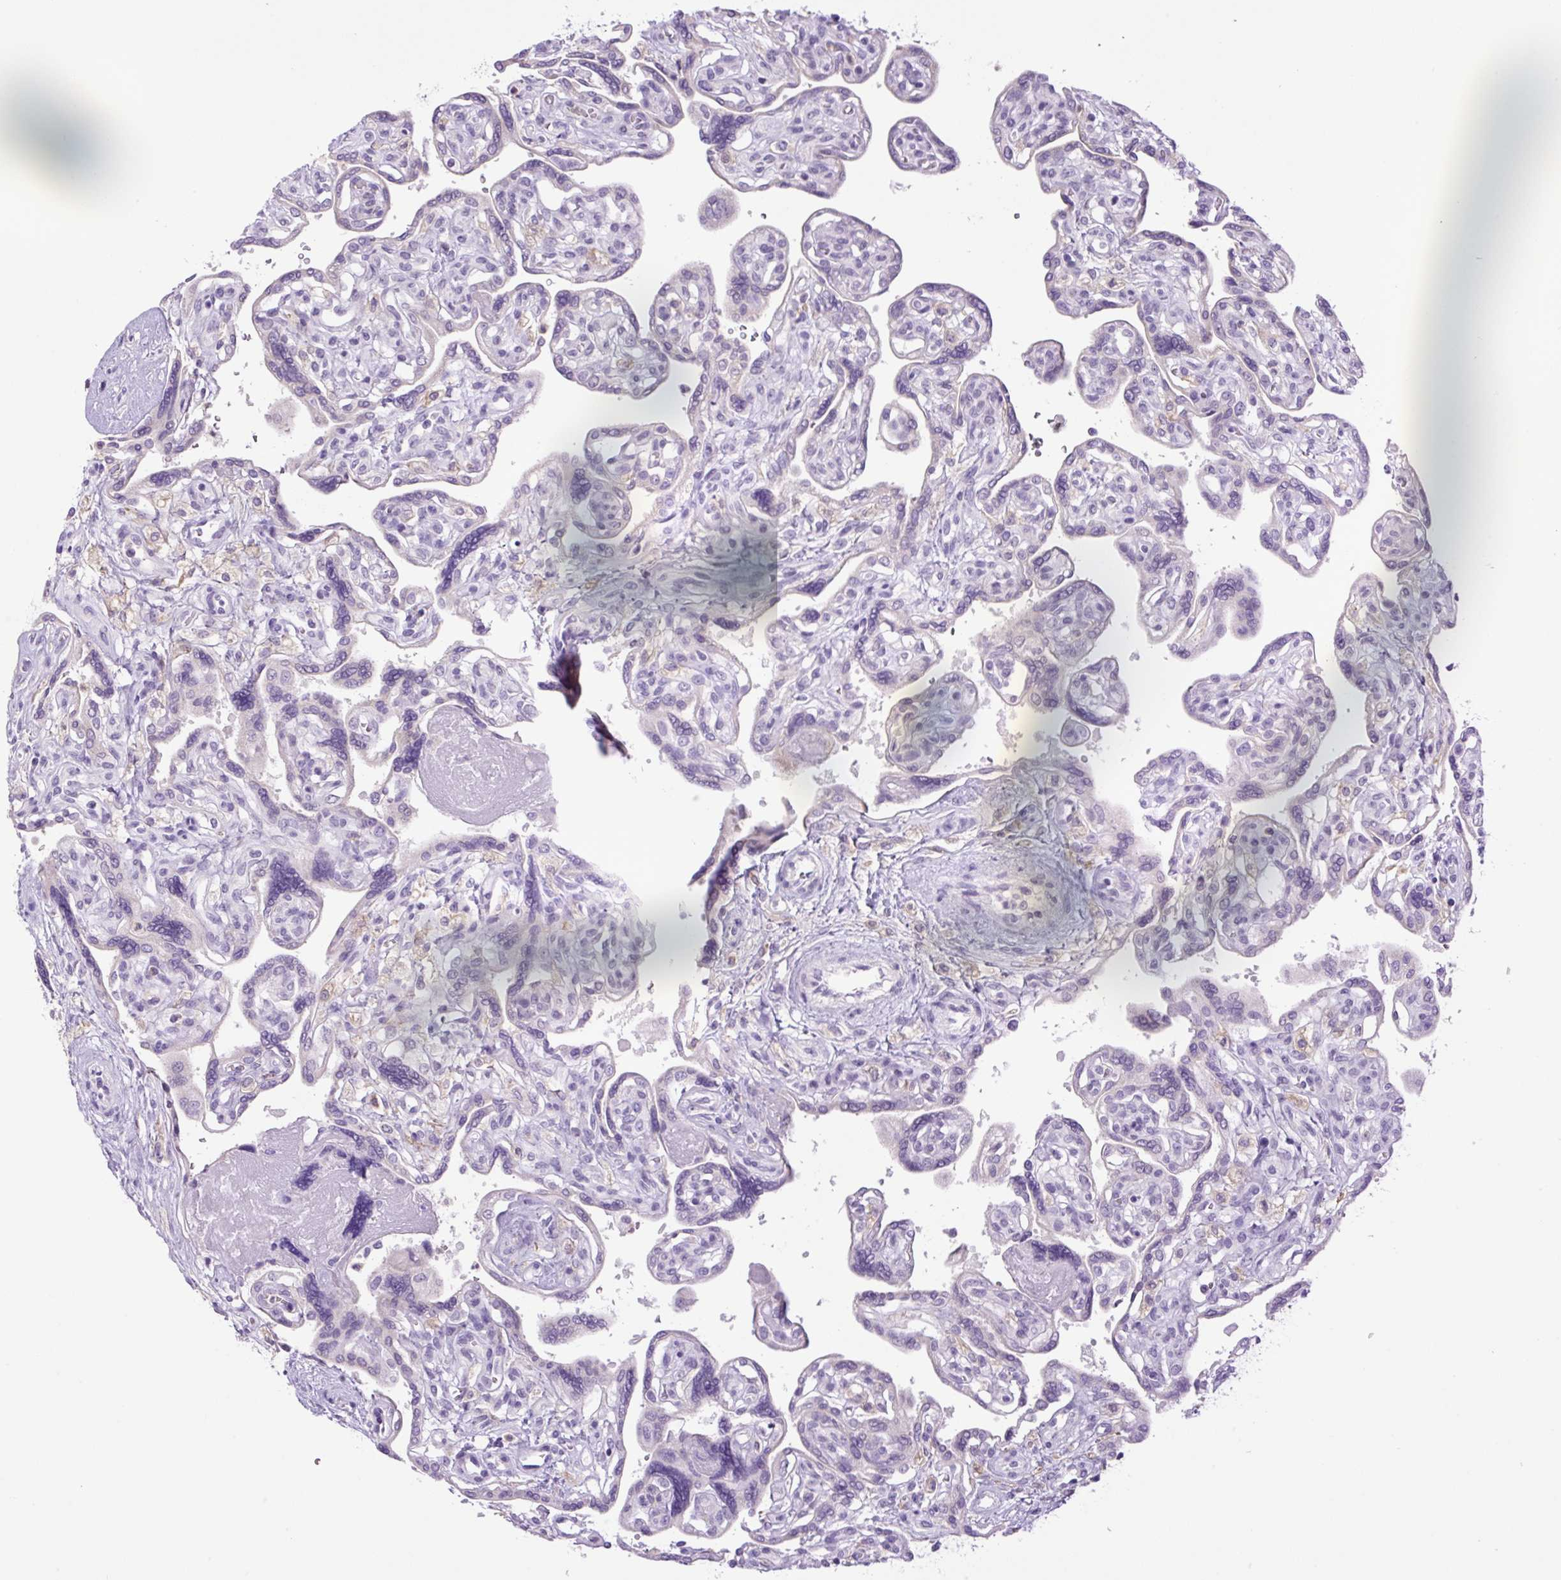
{"staining": {"intensity": "moderate", "quantity": "<25%", "location": "cytoplasmic/membranous"}, "tissue": "placenta", "cell_type": "Decidual cells", "image_type": "normal", "snomed": [{"axis": "morphology", "description": "Normal tissue, NOS"}, {"axis": "topography", "description": "Placenta"}], "caption": "A micrograph of human placenta stained for a protein displays moderate cytoplasmic/membranous brown staining in decidual cells.", "gene": "MFSD3", "patient": {"sex": "female", "age": 39}}